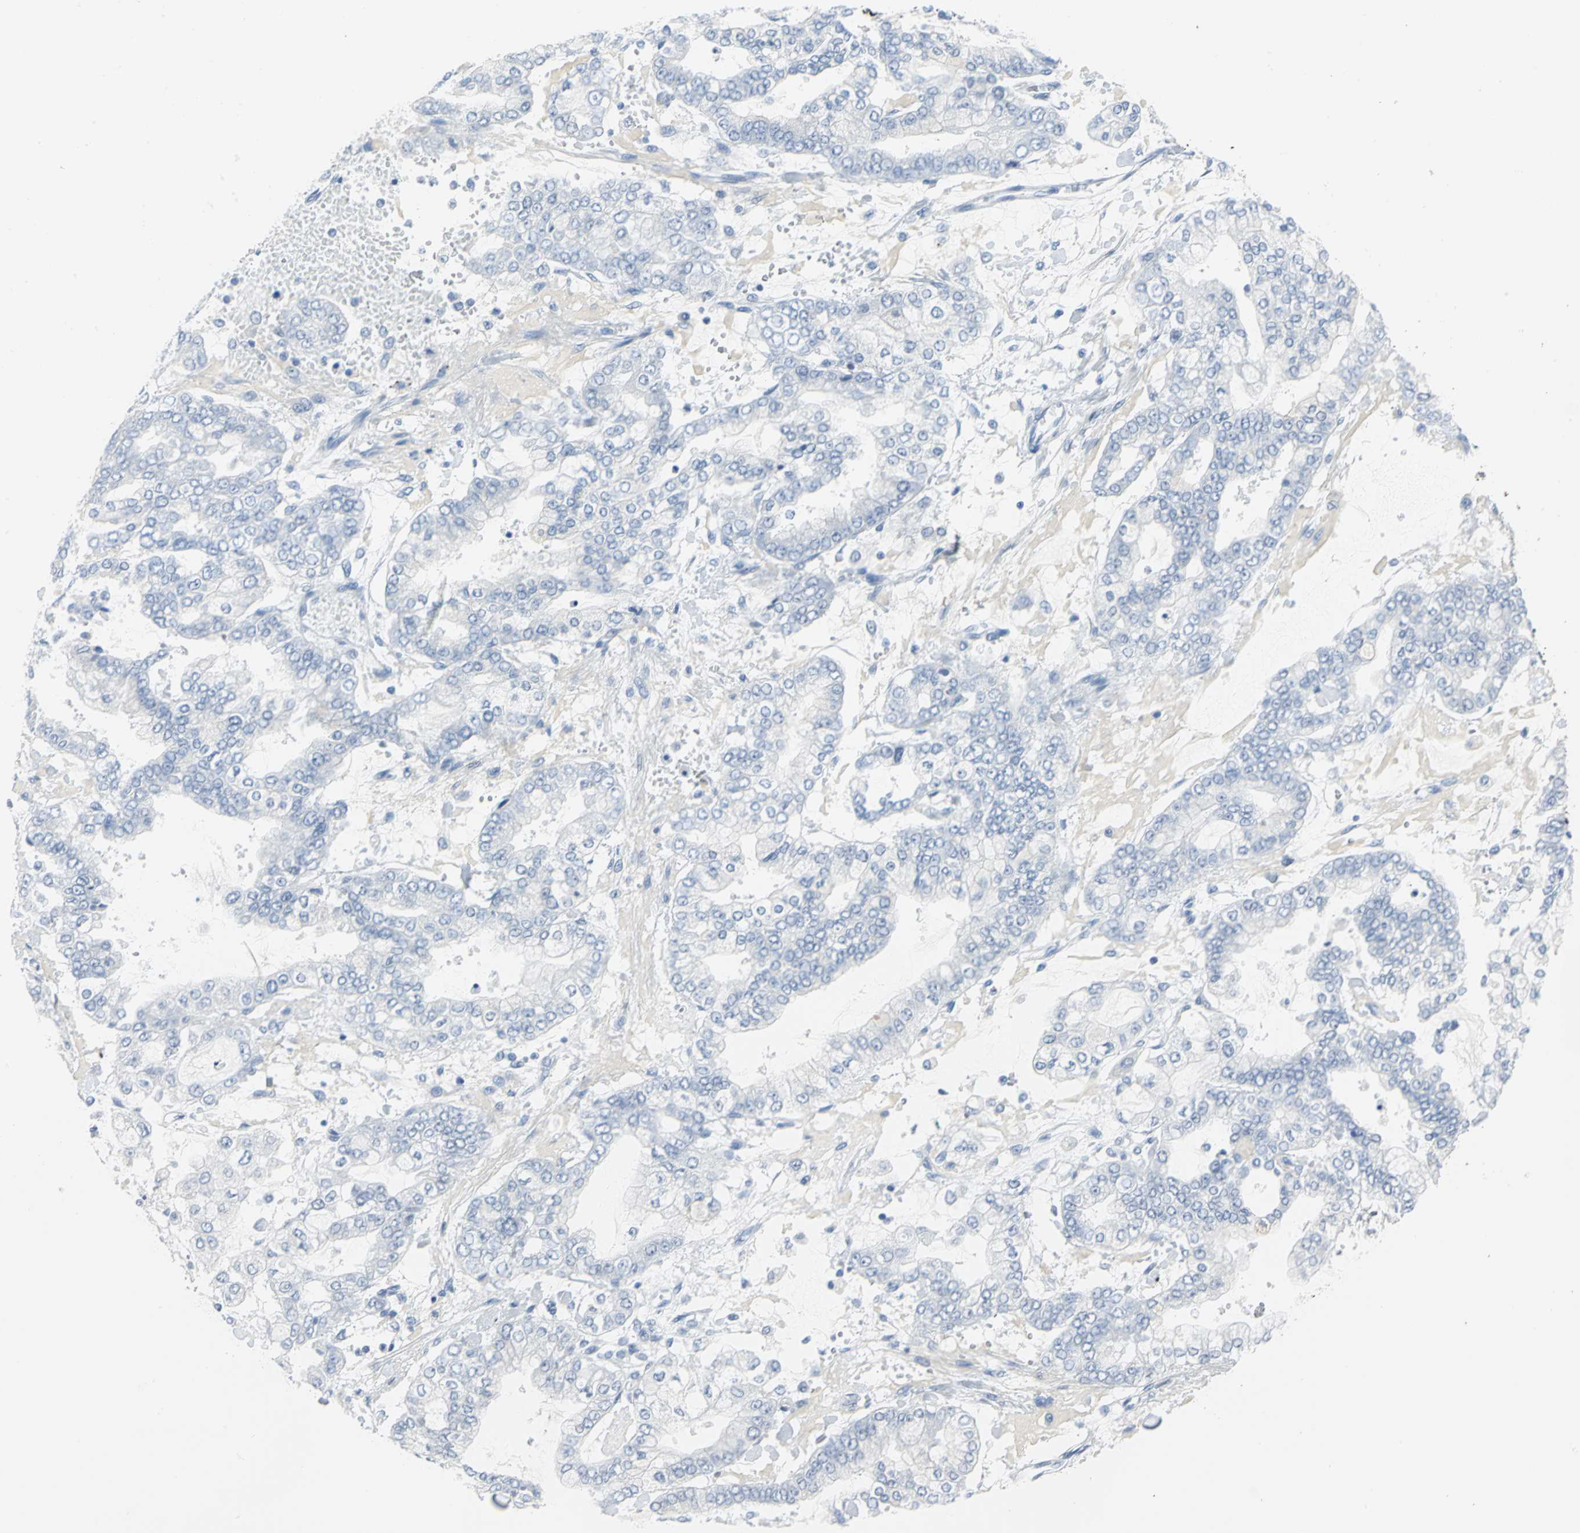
{"staining": {"intensity": "negative", "quantity": "none", "location": "none"}, "tissue": "stomach cancer", "cell_type": "Tumor cells", "image_type": "cancer", "snomed": [{"axis": "morphology", "description": "Normal tissue, NOS"}, {"axis": "morphology", "description": "Adenocarcinoma, NOS"}, {"axis": "topography", "description": "Stomach, upper"}, {"axis": "topography", "description": "Stomach"}], "caption": "Immunohistochemistry photomicrograph of human stomach adenocarcinoma stained for a protein (brown), which shows no staining in tumor cells. (DAB IHC visualized using brightfield microscopy, high magnification).", "gene": "MCM3", "patient": {"sex": "male", "age": 76}}